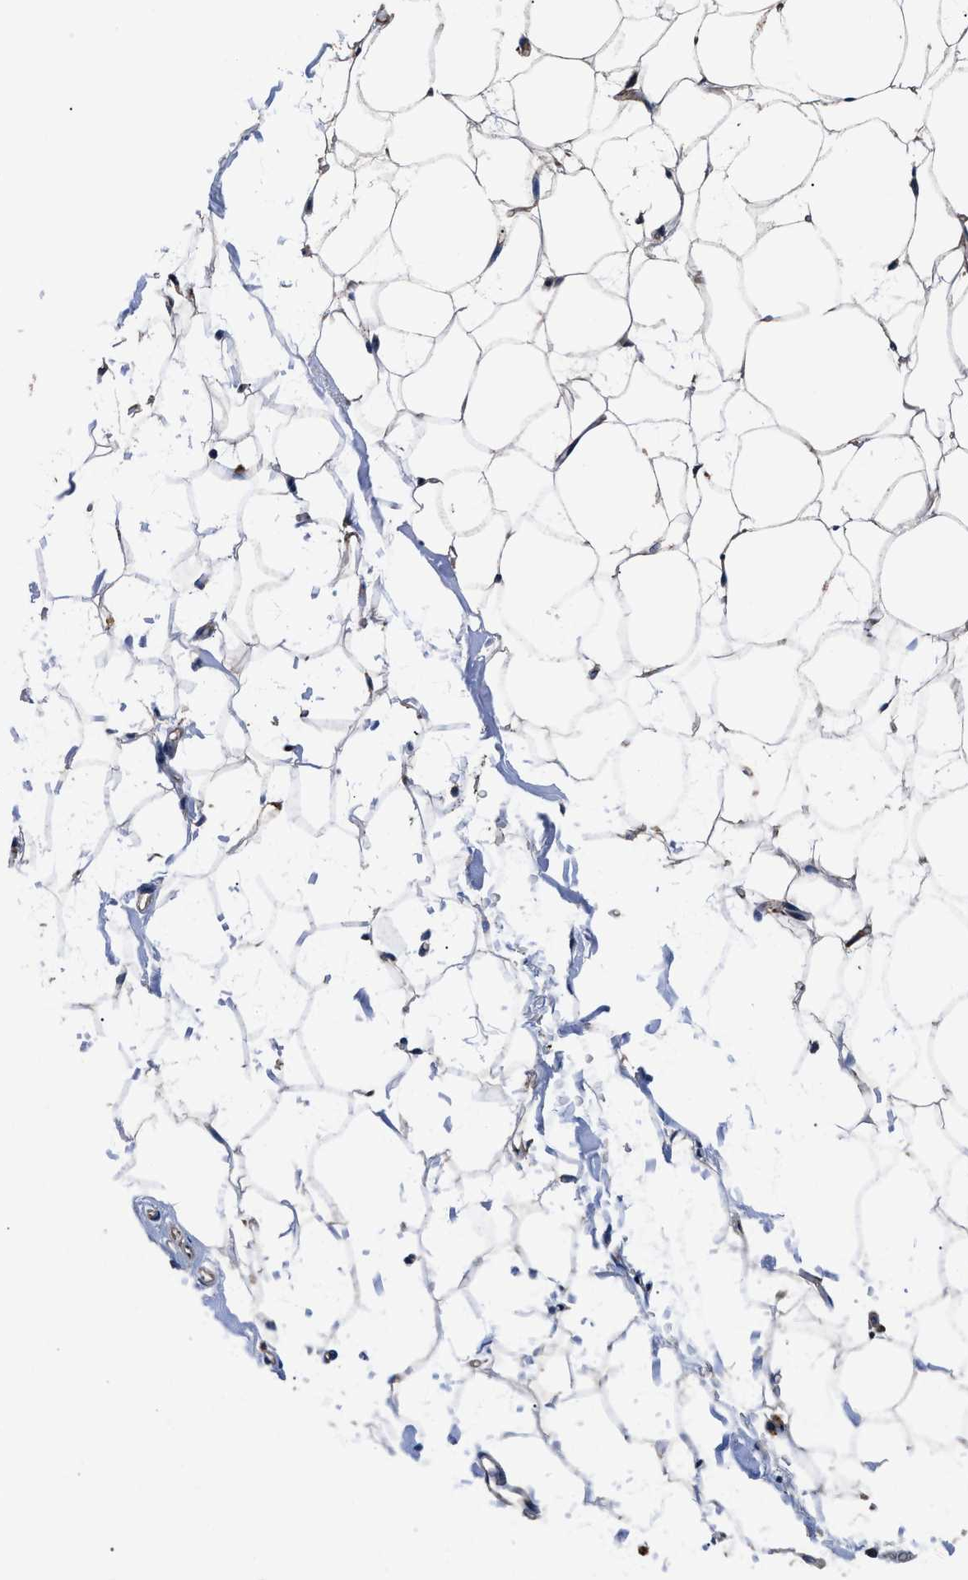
{"staining": {"intensity": "moderate", "quantity": ">75%", "location": "cytoplasmic/membranous,nuclear"}, "tissue": "adipose tissue", "cell_type": "Adipocytes", "image_type": "normal", "snomed": [{"axis": "morphology", "description": "Normal tissue, NOS"}, {"axis": "topography", "description": "Breast"}, {"axis": "topography", "description": "Soft tissue"}], "caption": "A high-resolution image shows immunohistochemistry staining of unremarkable adipose tissue, which shows moderate cytoplasmic/membranous,nuclear staining in approximately >75% of adipocytes. (DAB (3,3'-diaminobenzidine) IHC, brown staining for protein, blue staining for nuclei).", "gene": "DHRS7B", "patient": {"sex": "female", "age": 75}}